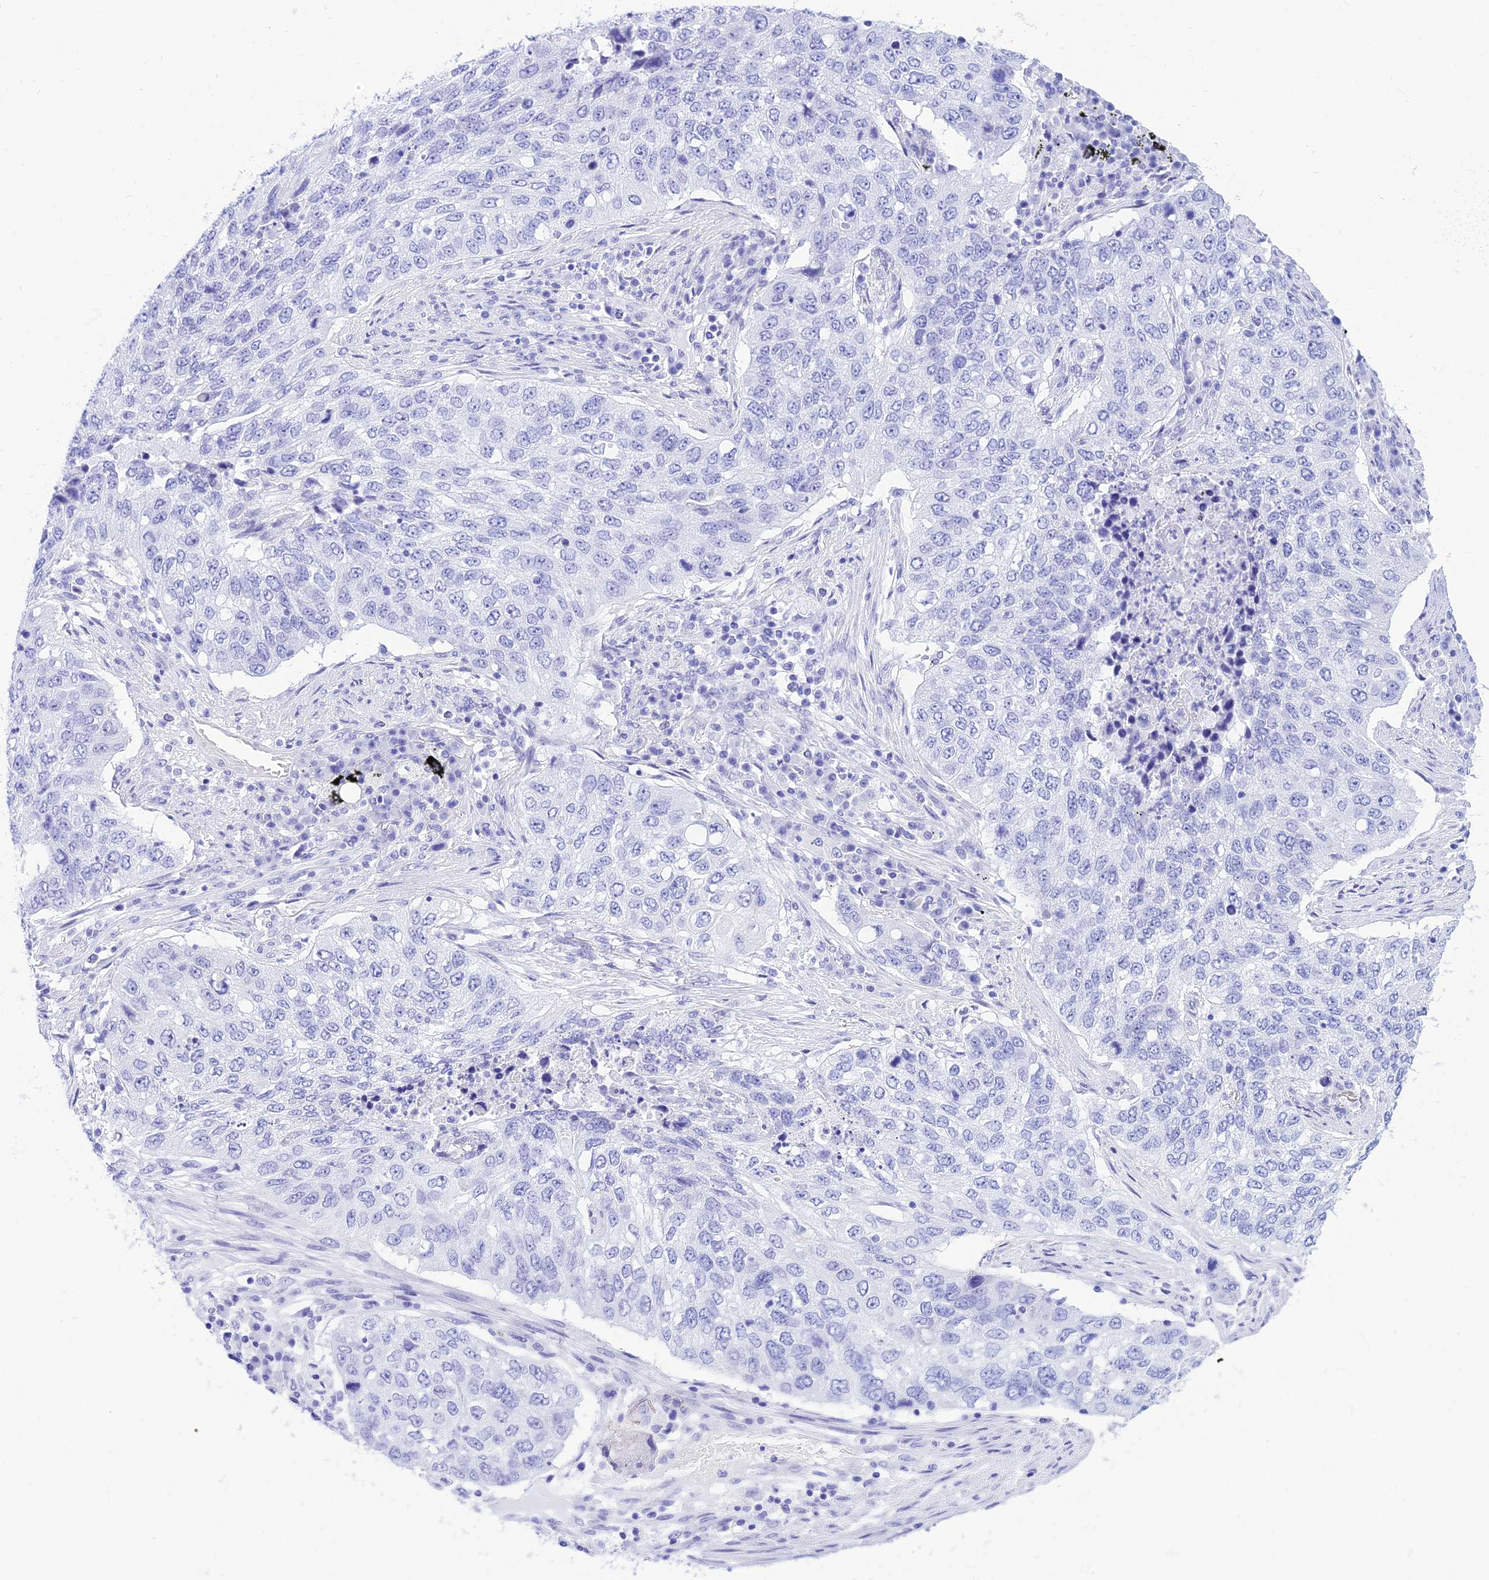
{"staining": {"intensity": "negative", "quantity": "none", "location": "none"}, "tissue": "lung cancer", "cell_type": "Tumor cells", "image_type": "cancer", "snomed": [{"axis": "morphology", "description": "Squamous cell carcinoma, NOS"}, {"axis": "topography", "description": "Lung"}], "caption": "Protein analysis of lung cancer exhibits no significant staining in tumor cells. (IHC, brightfield microscopy, high magnification).", "gene": "PRNP", "patient": {"sex": "female", "age": 63}}